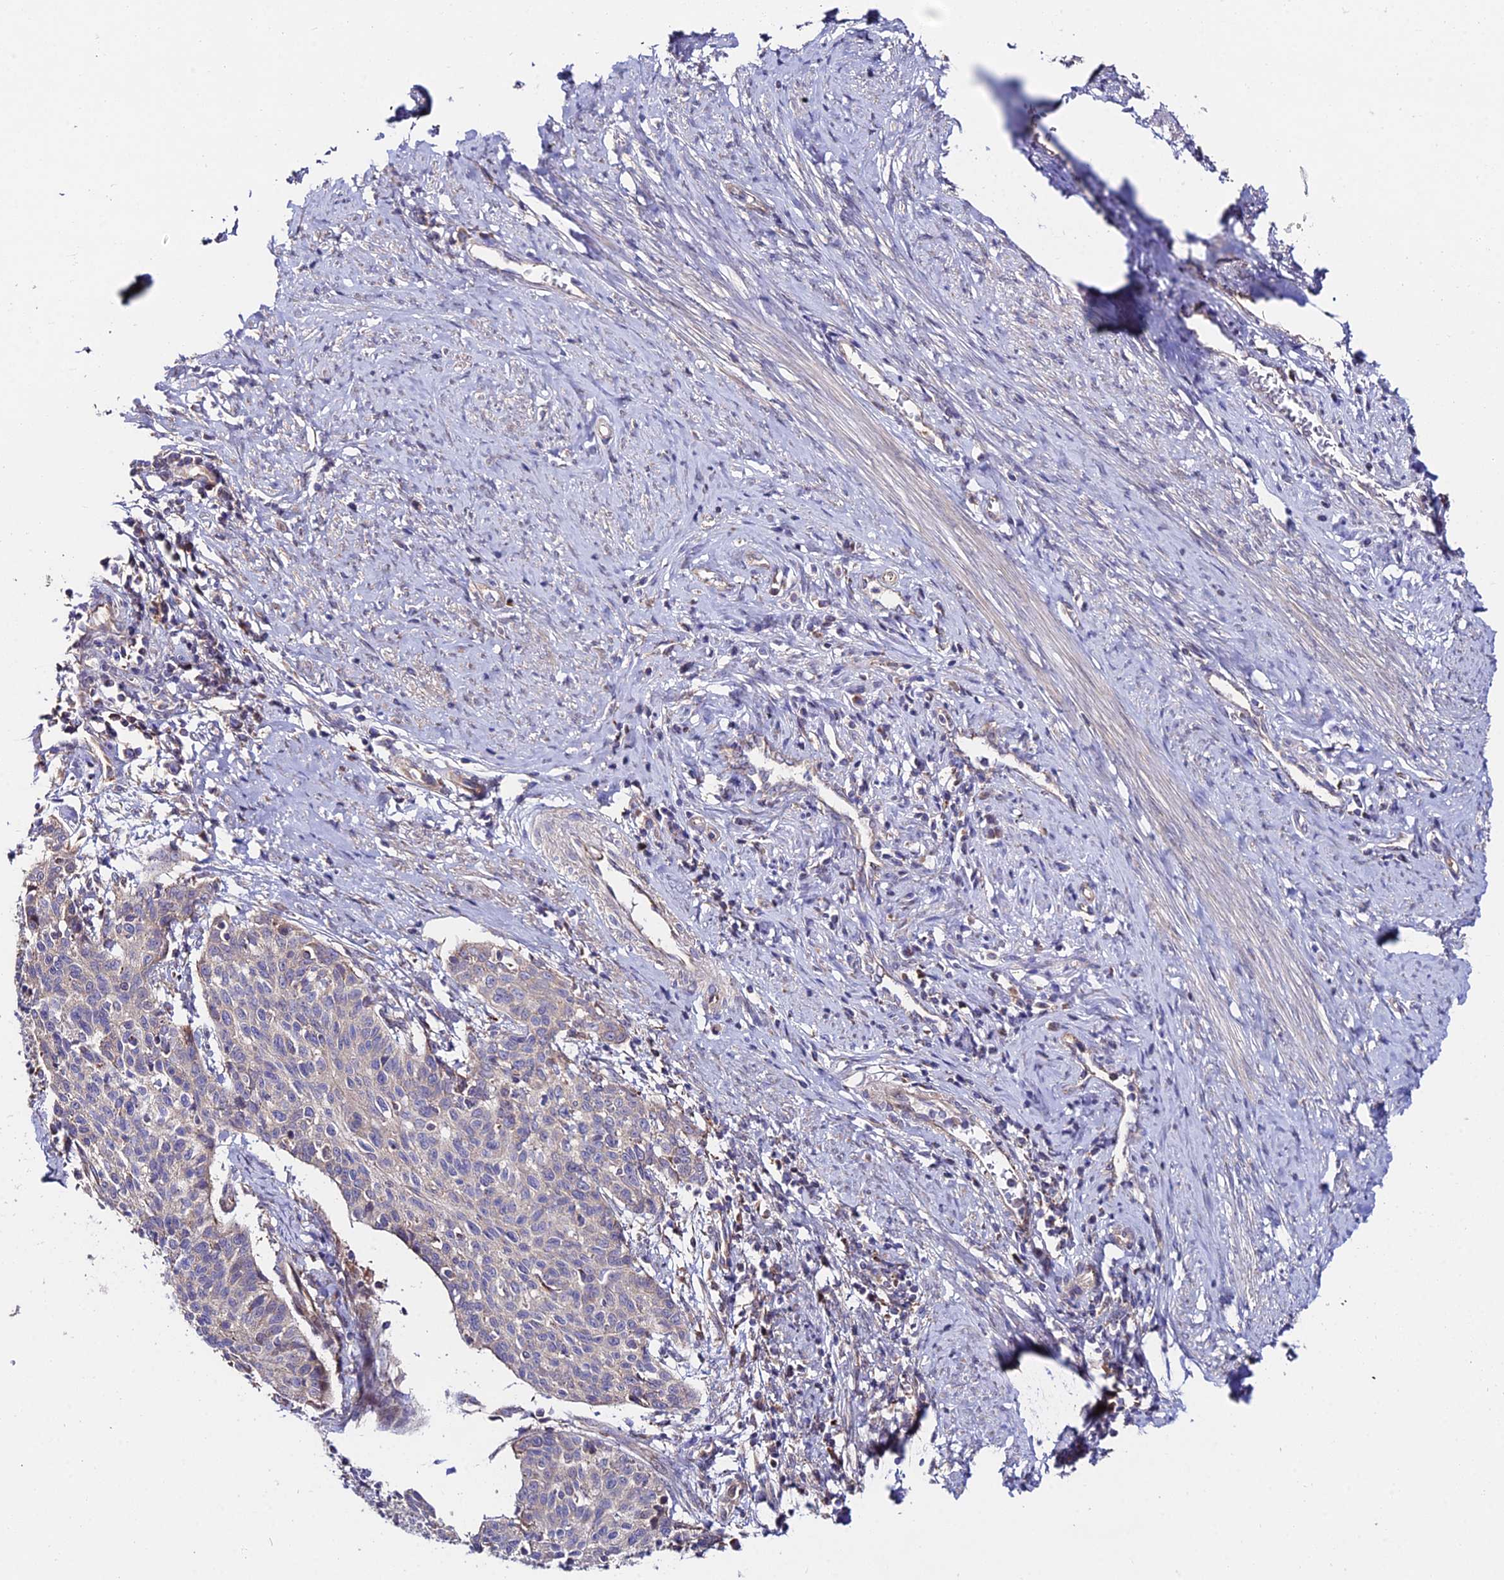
{"staining": {"intensity": "weak", "quantity": "25%-75%", "location": "cytoplasmic/membranous"}, "tissue": "cervical cancer", "cell_type": "Tumor cells", "image_type": "cancer", "snomed": [{"axis": "morphology", "description": "Squamous cell carcinoma, NOS"}, {"axis": "topography", "description": "Cervix"}], "caption": "An immunohistochemistry (IHC) image of neoplastic tissue is shown. Protein staining in brown highlights weak cytoplasmic/membranous positivity in squamous cell carcinoma (cervical) within tumor cells.", "gene": "CDC37L1", "patient": {"sex": "female", "age": 39}}